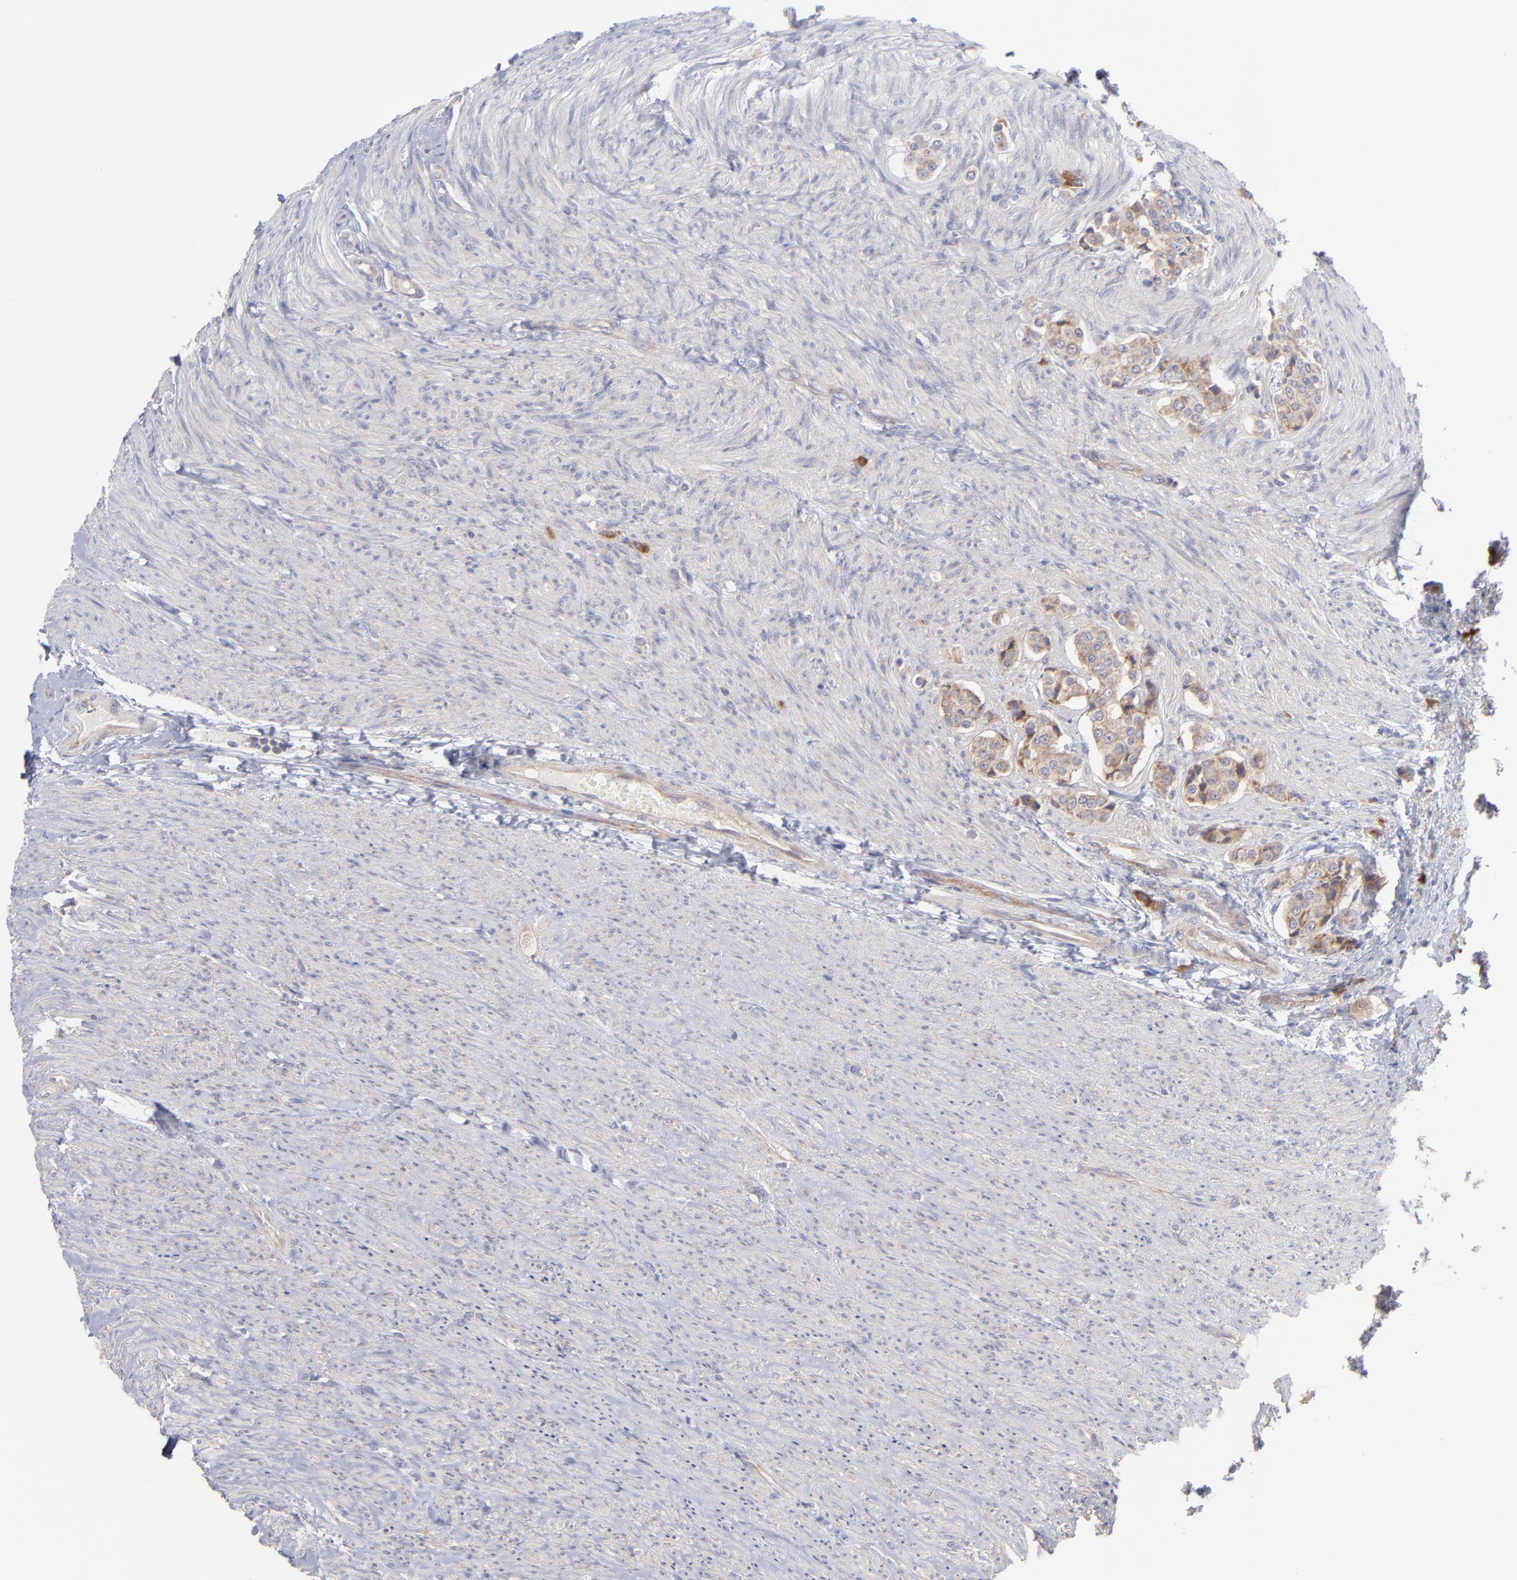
{"staining": {"intensity": "weak", "quantity": ">75%", "location": "cytoplasmic/membranous"}, "tissue": "carcinoid", "cell_type": "Tumor cells", "image_type": "cancer", "snomed": [{"axis": "morphology", "description": "Carcinoid, malignant, NOS"}, {"axis": "topography", "description": "Colon"}], "caption": "Weak cytoplasmic/membranous positivity for a protein is seen in about >75% of tumor cells of carcinoid using immunohistochemistry.", "gene": "RPLP0", "patient": {"sex": "female", "age": 61}}